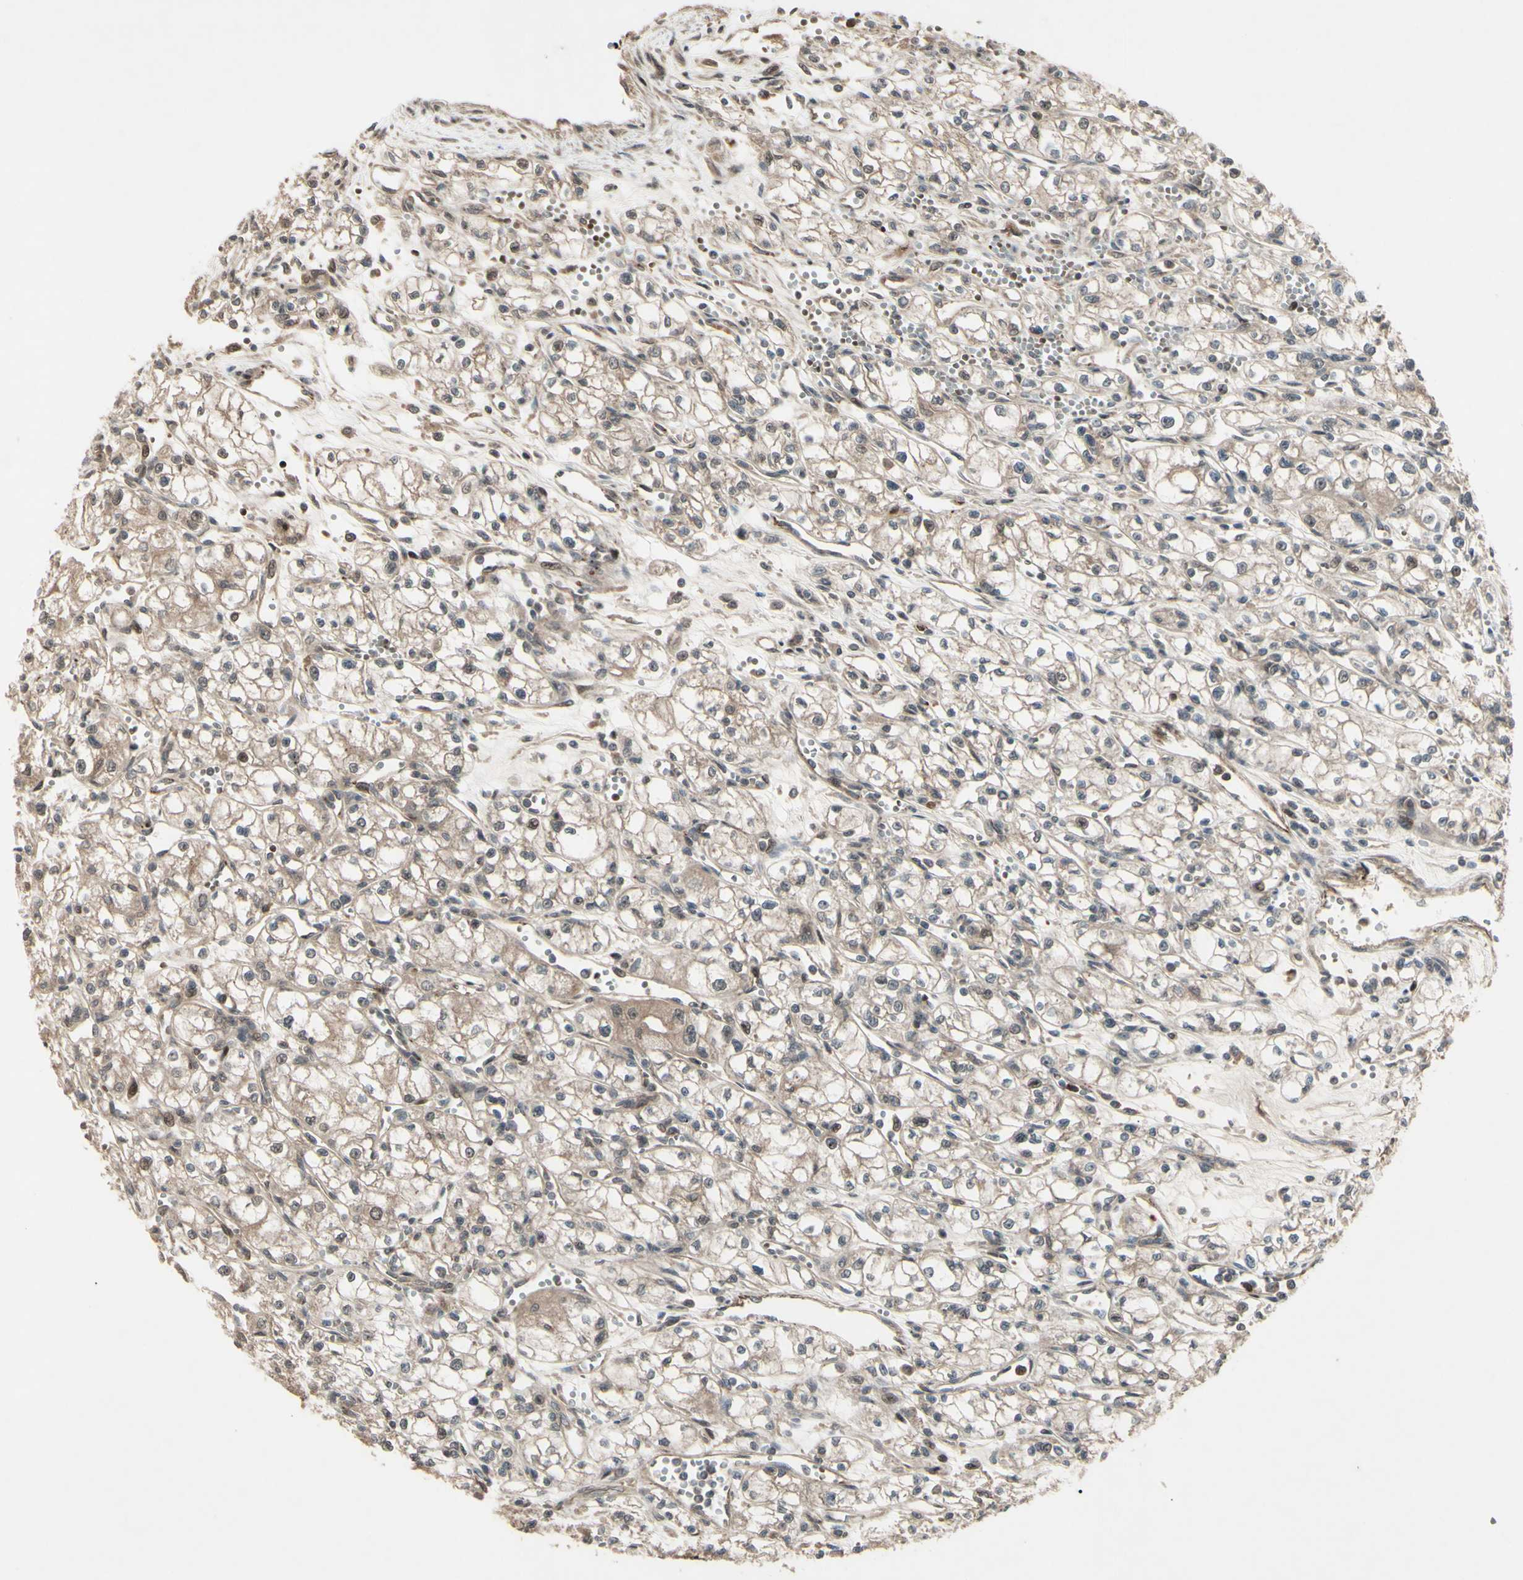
{"staining": {"intensity": "weak", "quantity": ">75%", "location": "cytoplasmic/membranous,nuclear"}, "tissue": "renal cancer", "cell_type": "Tumor cells", "image_type": "cancer", "snomed": [{"axis": "morphology", "description": "Normal tissue, NOS"}, {"axis": "morphology", "description": "Adenocarcinoma, NOS"}, {"axis": "topography", "description": "Kidney"}], "caption": "A micrograph of human renal cancer stained for a protein shows weak cytoplasmic/membranous and nuclear brown staining in tumor cells.", "gene": "MLF2", "patient": {"sex": "male", "age": 59}}